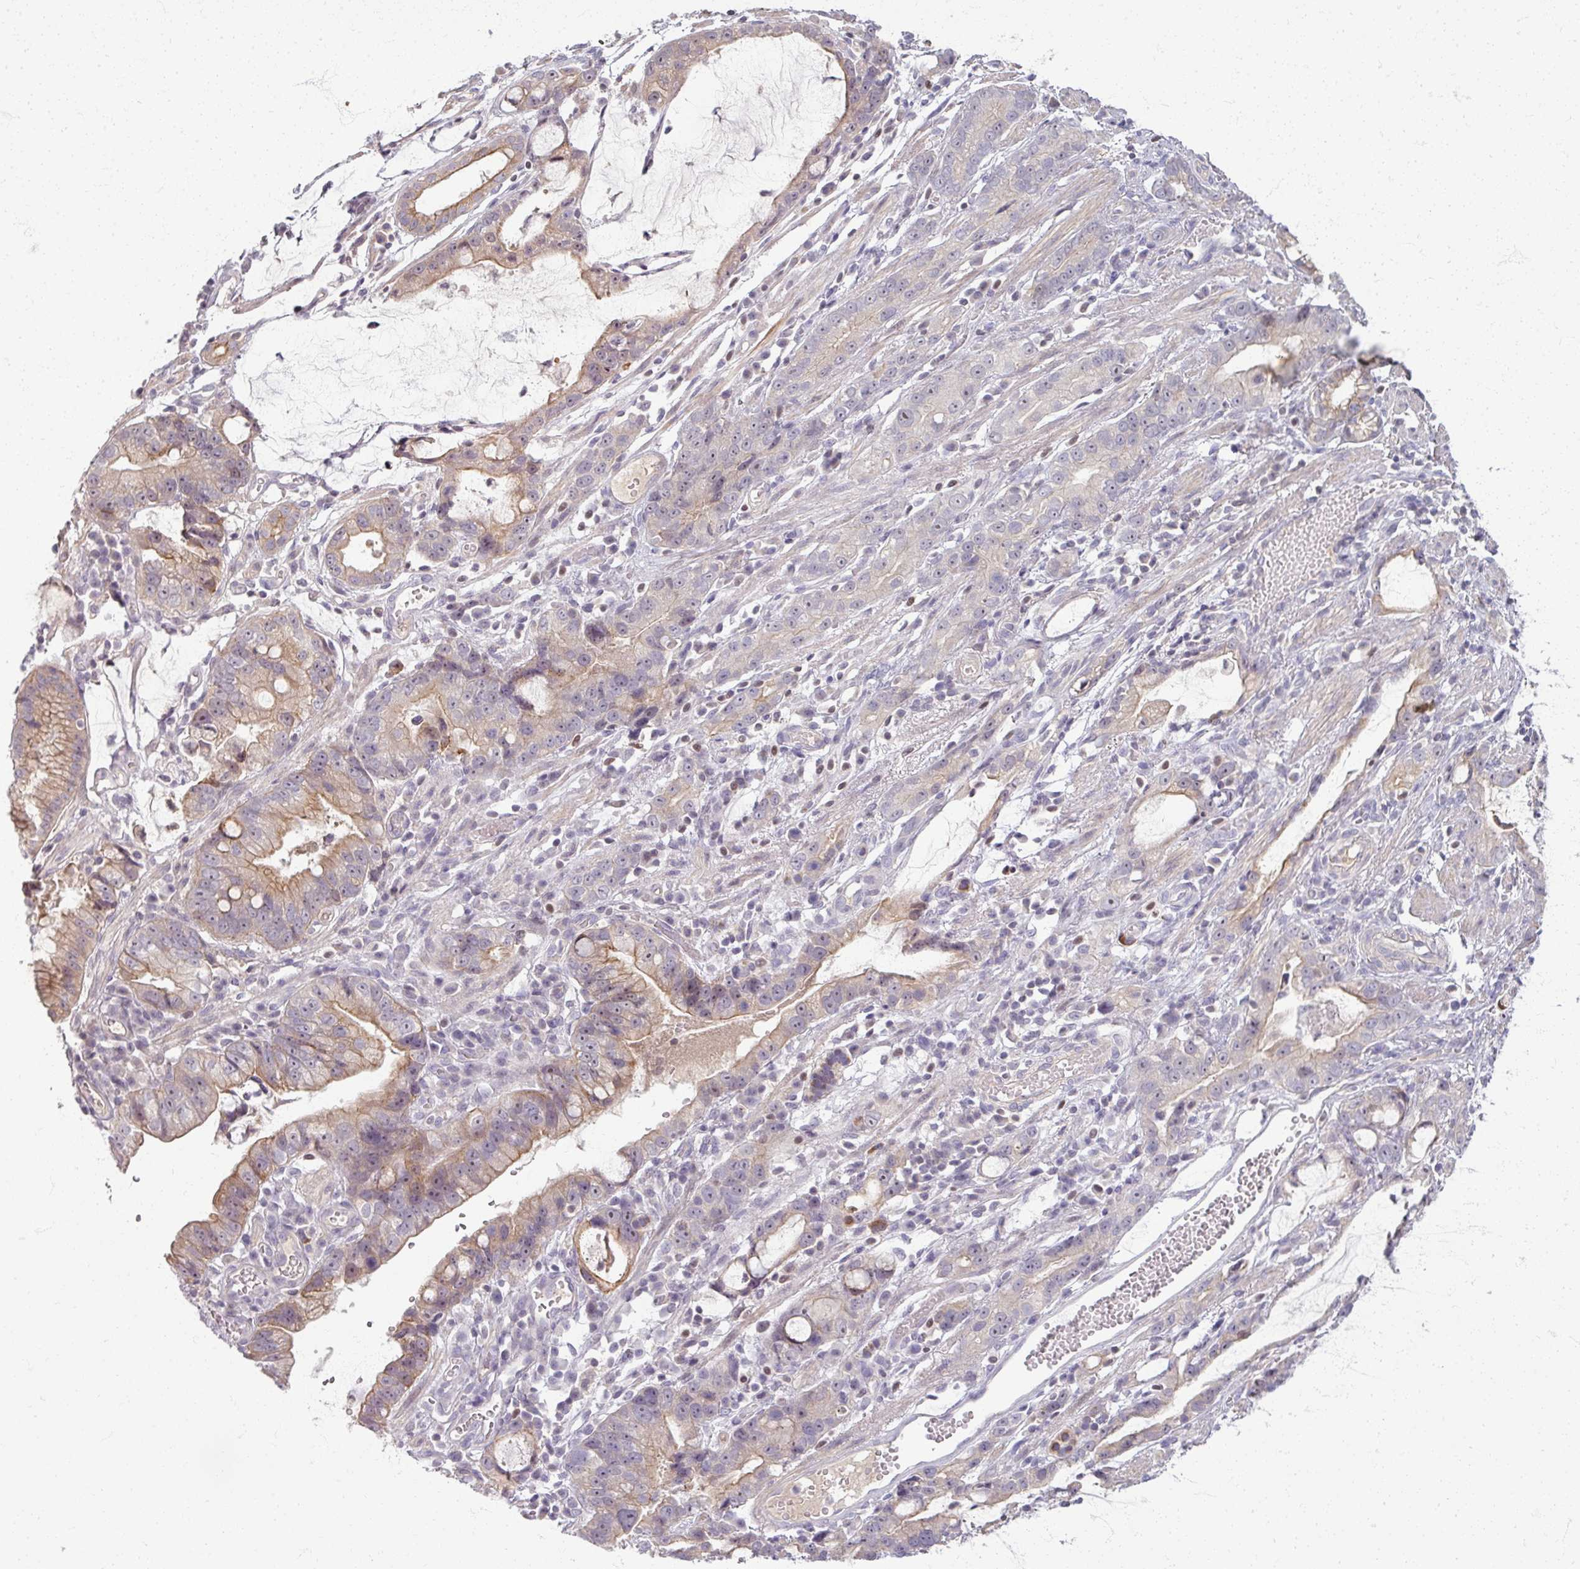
{"staining": {"intensity": "weak", "quantity": "25%-75%", "location": "cytoplasmic/membranous"}, "tissue": "stomach cancer", "cell_type": "Tumor cells", "image_type": "cancer", "snomed": [{"axis": "morphology", "description": "Adenocarcinoma, NOS"}, {"axis": "topography", "description": "Stomach"}], "caption": "A low amount of weak cytoplasmic/membranous positivity is appreciated in about 25%-75% of tumor cells in adenocarcinoma (stomach) tissue.", "gene": "TTLL7", "patient": {"sex": "male", "age": 55}}